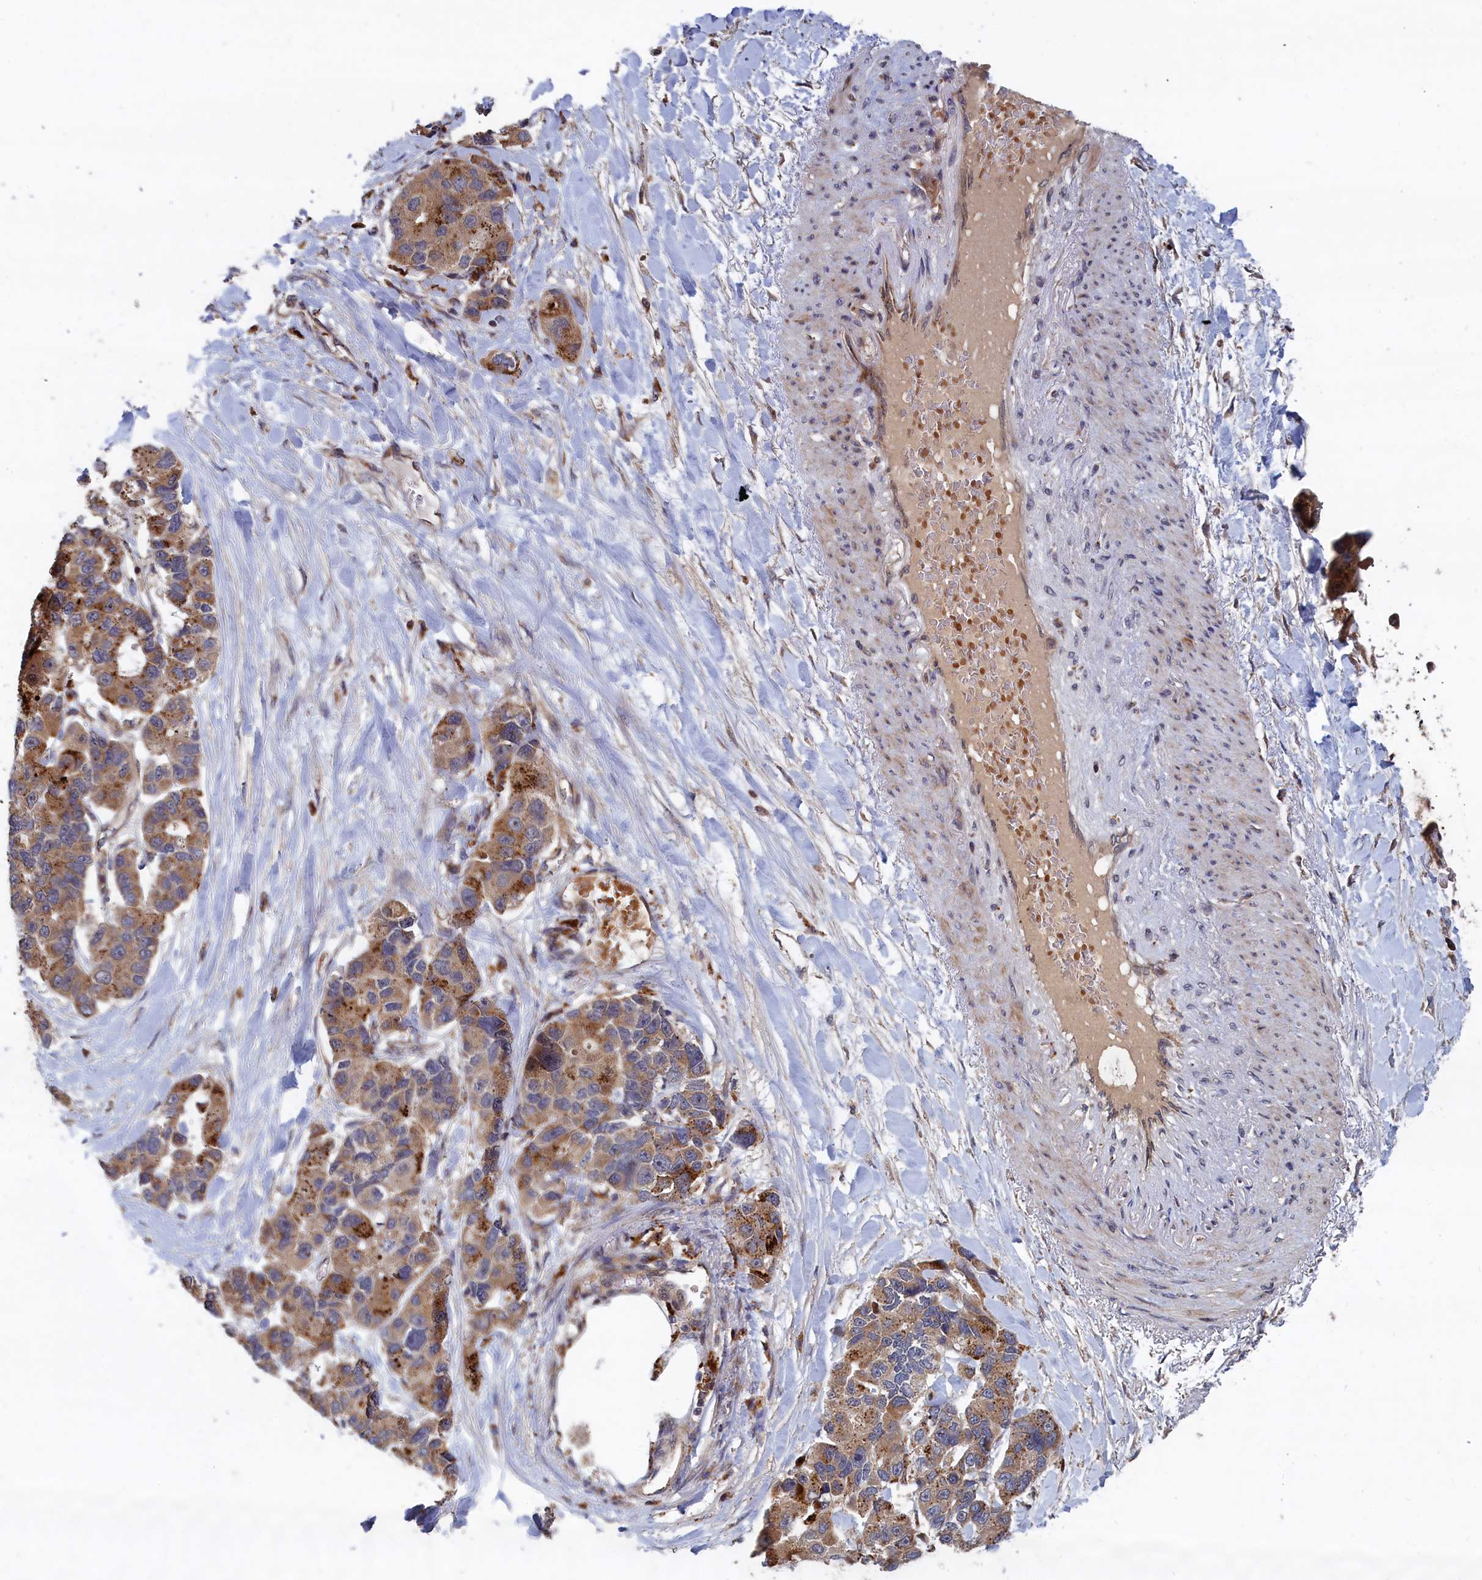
{"staining": {"intensity": "moderate", "quantity": ">75%", "location": "cytoplasmic/membranous"}, "tissue": "lung cancer", "cell_type": "Tumor cells", "image_type": "cancer", "snomed": [{"axis": "morphology", "description": "Adenocarcinoma, NOS"}, {"axis": "topography", "description": "Lung"}], "caption": "A photomicrograph of human lung cancer stained for a protein reveals moderate cytoplasmic/membranous brown staining in tumor cells.", "gene": "TRAPPC2L", "patient": {"sex": "female", "age": 54}}